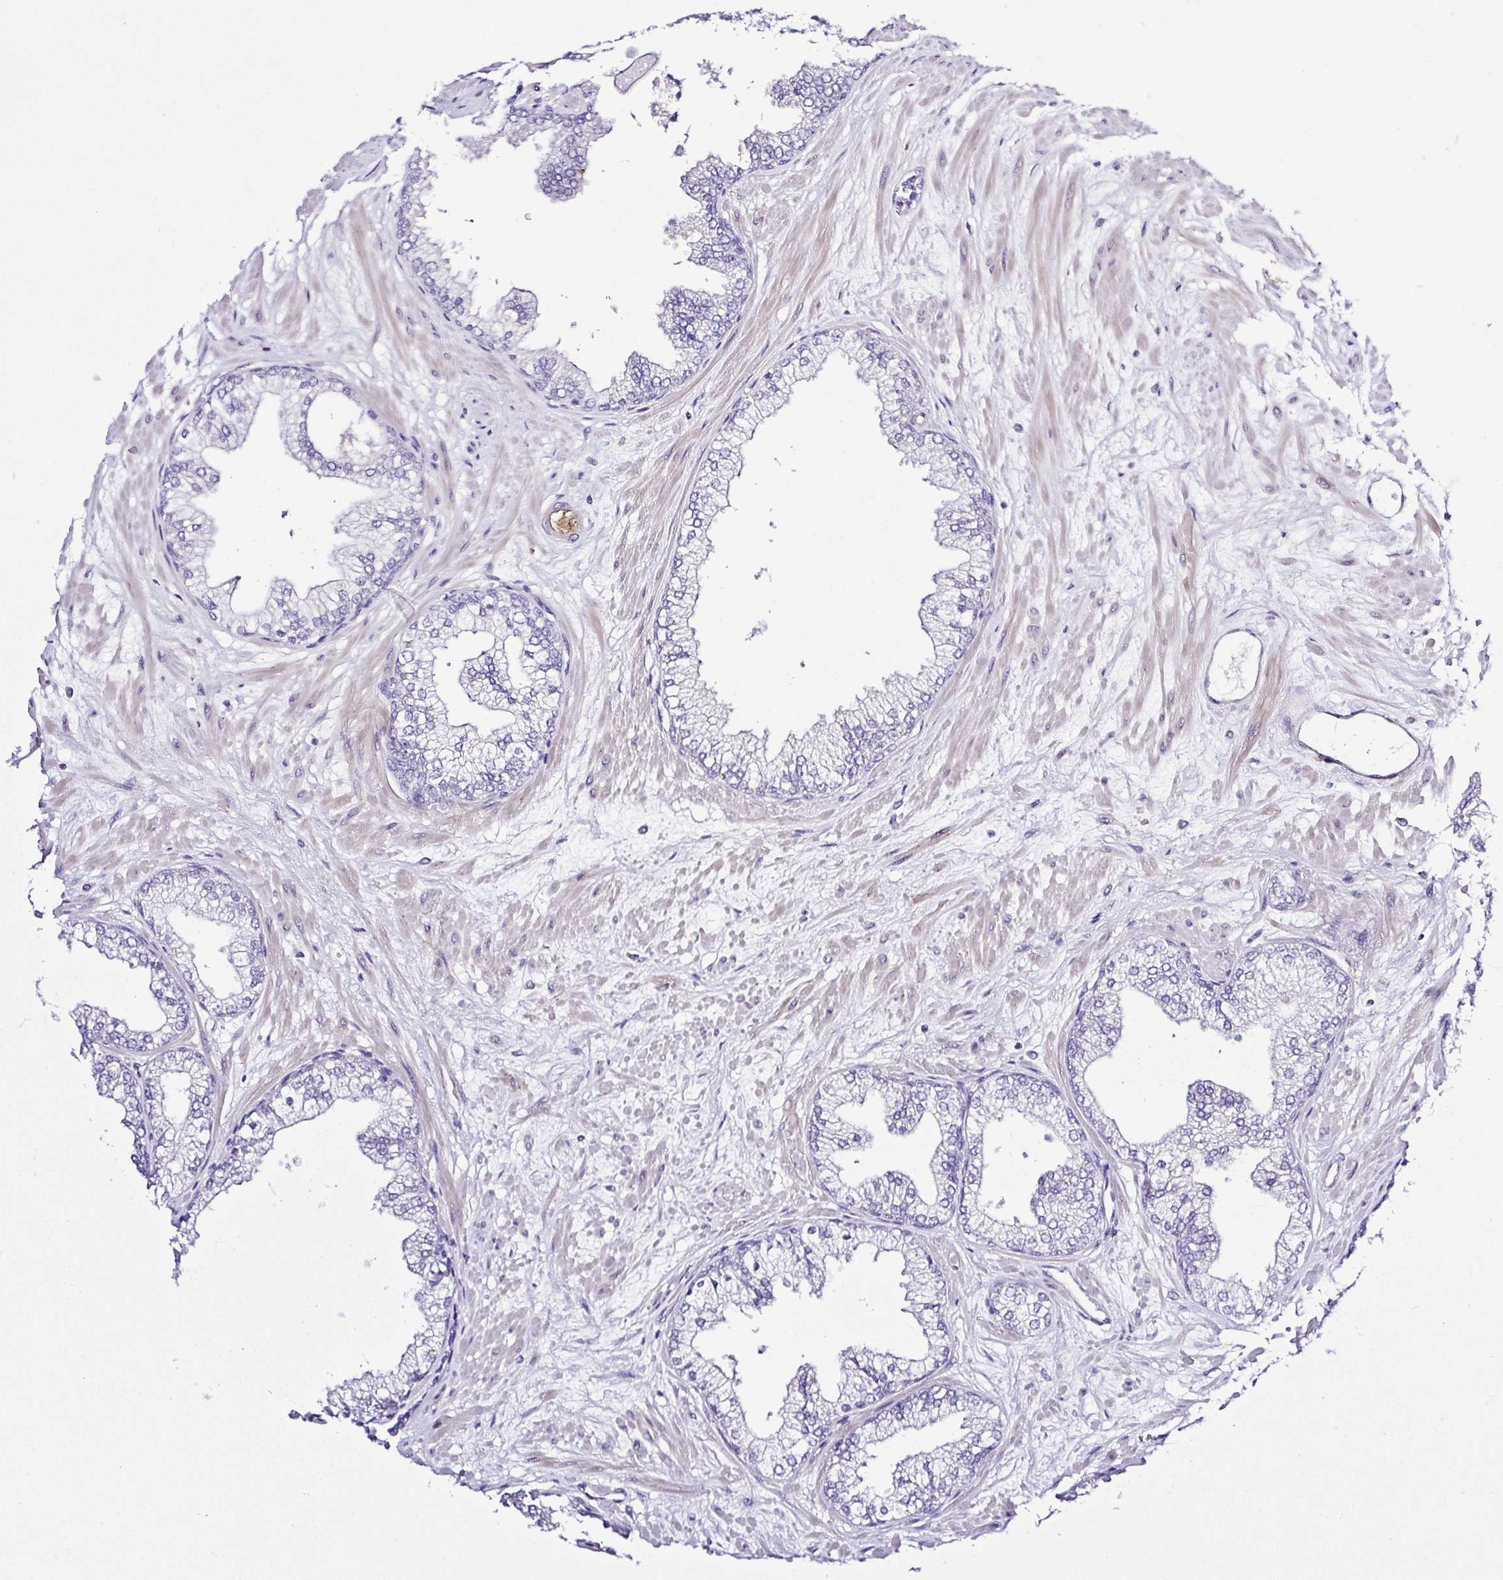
{"staining": {"intensity": "negative", "quantity": "none", "location": "none"}, "tissue": "prostate", "cell_type": "Glandular cells", "image_type": "normal", "snomed": [{"axis": "morphology", "description": "Normal tissue, NOS"}, {"axis": "topography", "description": "Prostate"}, {"axis": "topography", "description": "Peripheral nerve tissue"}], "caption": "This is an immunohistochemistry histopathology image of unremarkable human prostate. There is no staining in glandular cells.", "gene": "GABBR2", "patient": {"sex": "male", "age": 61}}